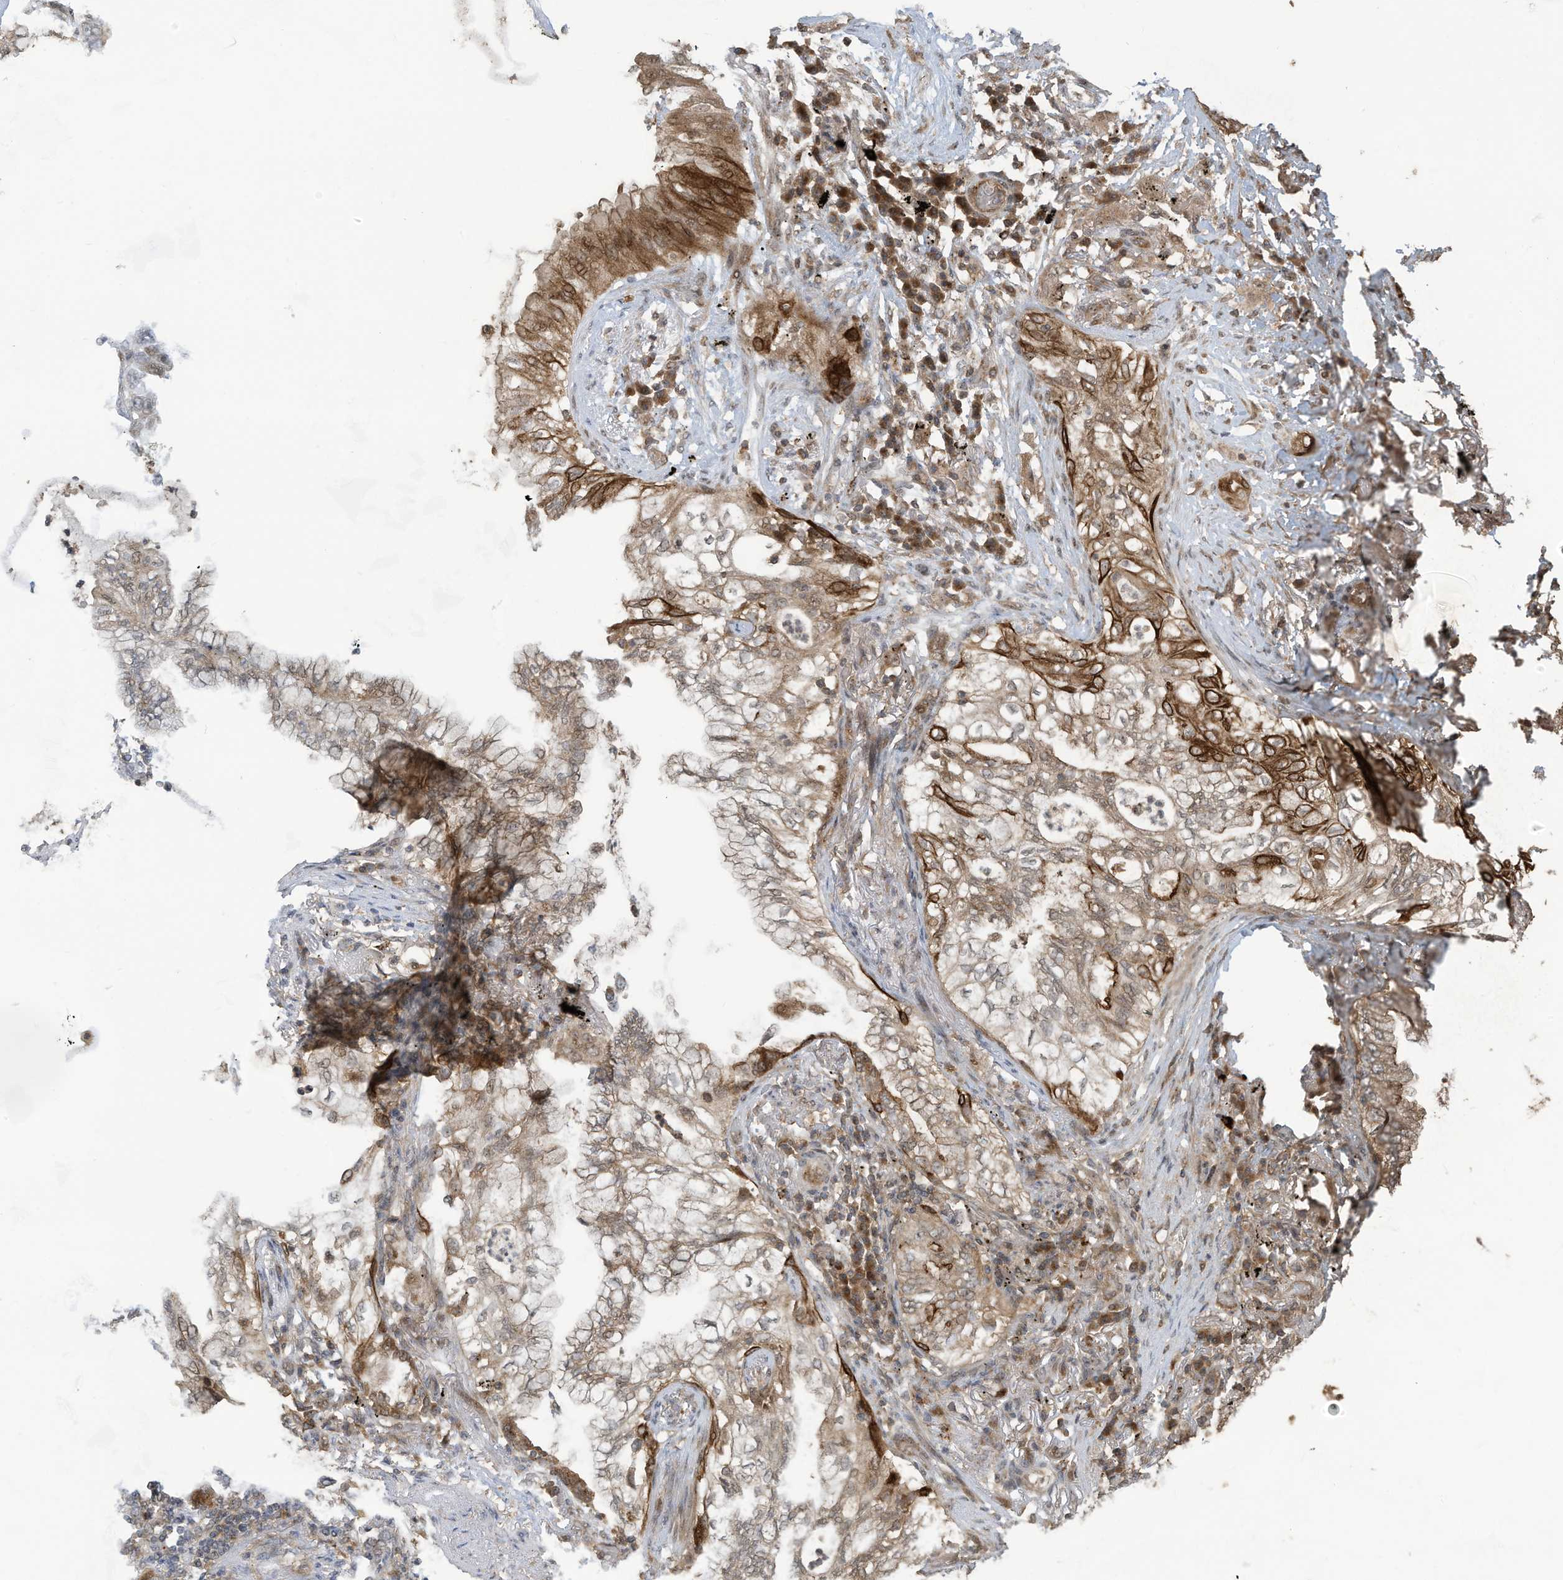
{"staining": {"intensity": "moderate", "quantity": ">75%", "location": "cytoplasmic/membranous"}, "tissue": "lung cancer", "cell_type": "Tumor cells", "image_type": "cancer", "snomed": [{"axis": "morphology", "description": "Adenocarcinoma, NOS"}, {"axis": "topography", "description": "Lung"}], "caption": "The image demonstrates immunohistochemical staining of adenocarcinoma (lung). There is moderate cytoplasmic/membranous positivity is seen in about >75% of tumor cells.", "gene": "CARF", "patient": {"sex": "female", "age": 70}}